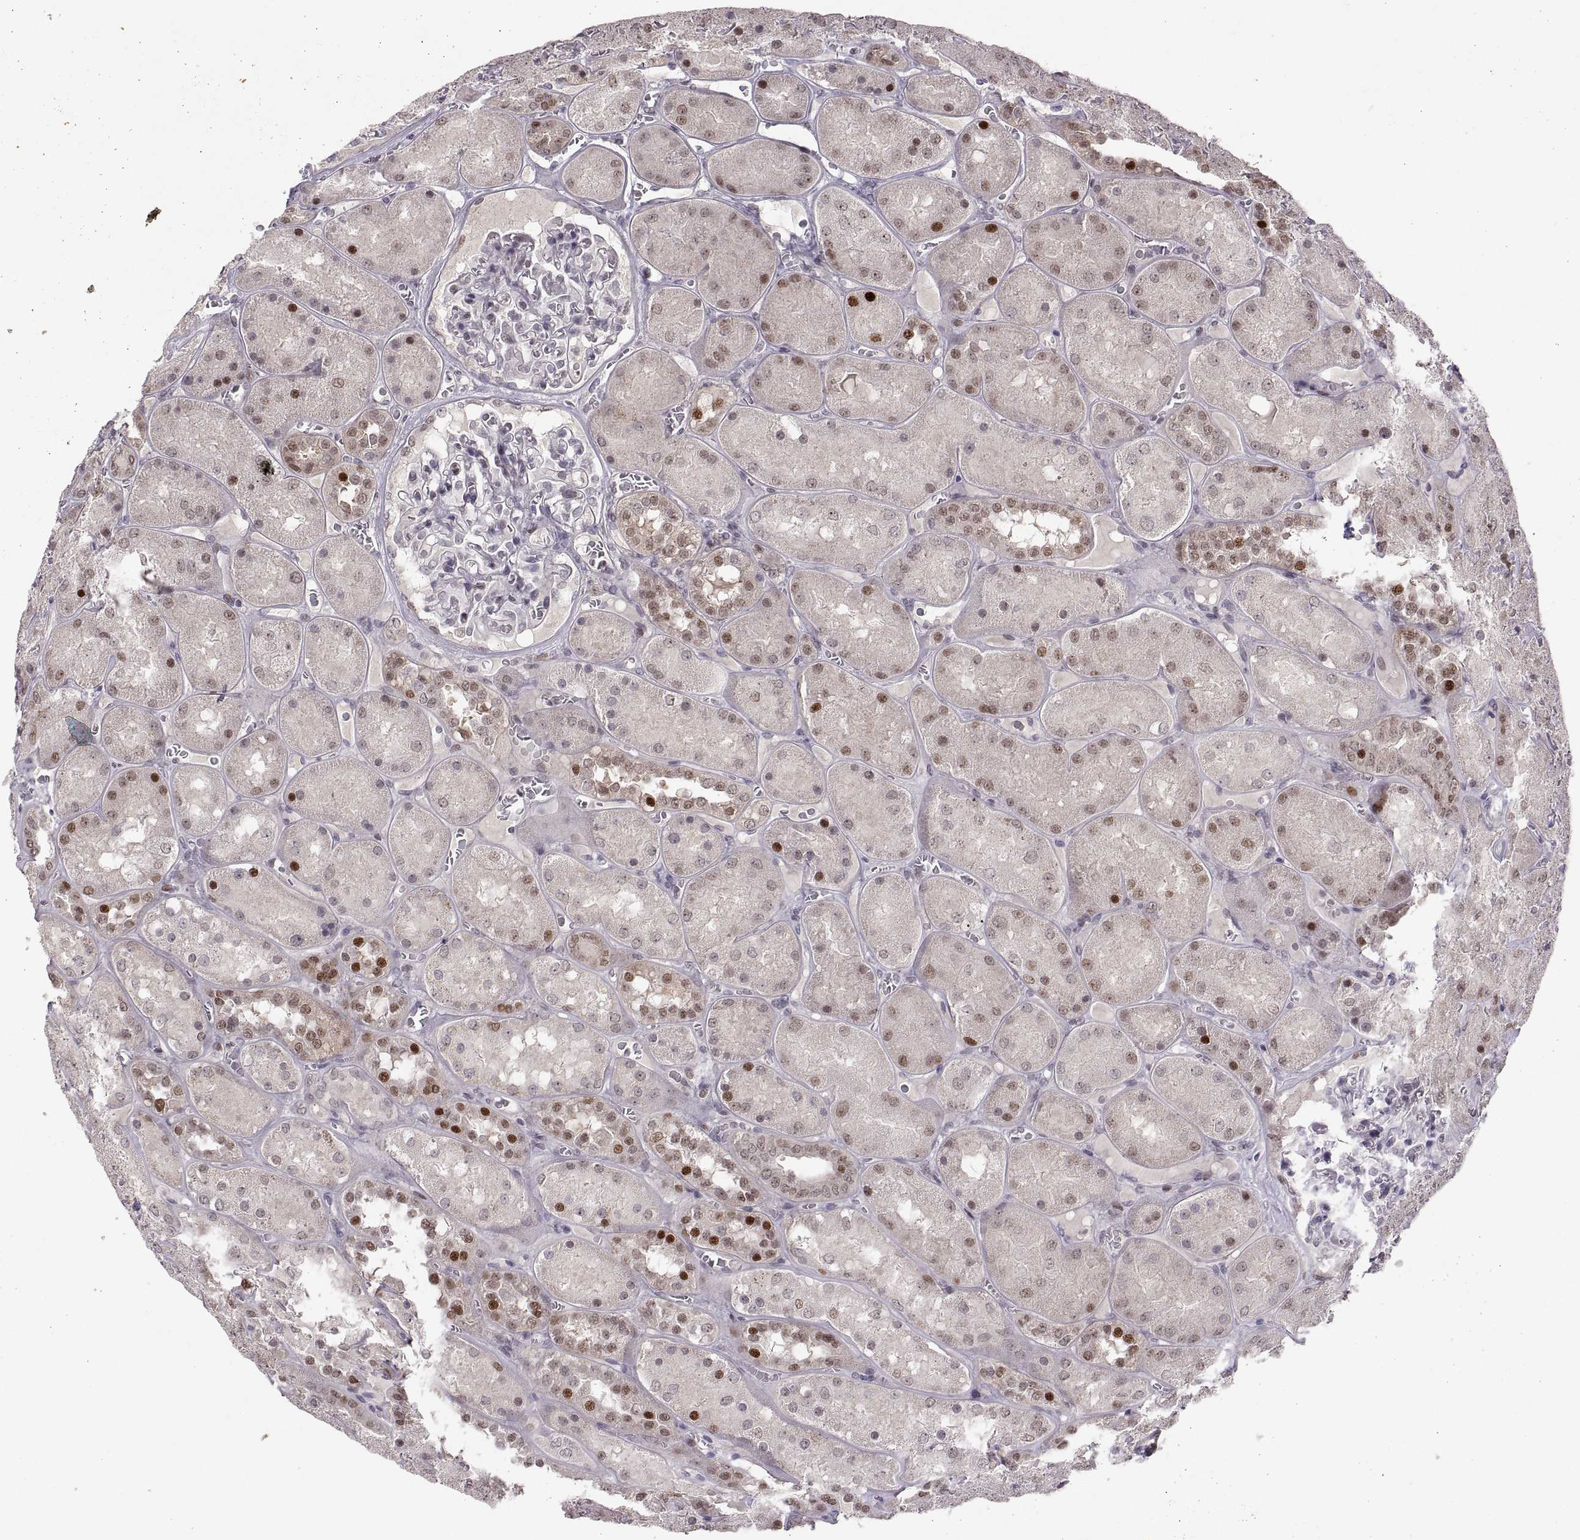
{"staining": {"intensity": "negative", "quantity": "none", "location": "none"}, "tissue": "kidney", "cell_type": "Cells in glomeruli", "image_type": "normal", "snomed": [{"axis": "morphology", "description": "Normal tissue, NOS"}, {"axis": "topography", "description": "Kidney"}], "caption": "Immunohistochemistry image of normal human kidney stained for a protein (brown), which demonstrates no positivity in cells in glomeruli.", "gene": "SNAI1", "patient": {"sex": "male", "age": 73}}